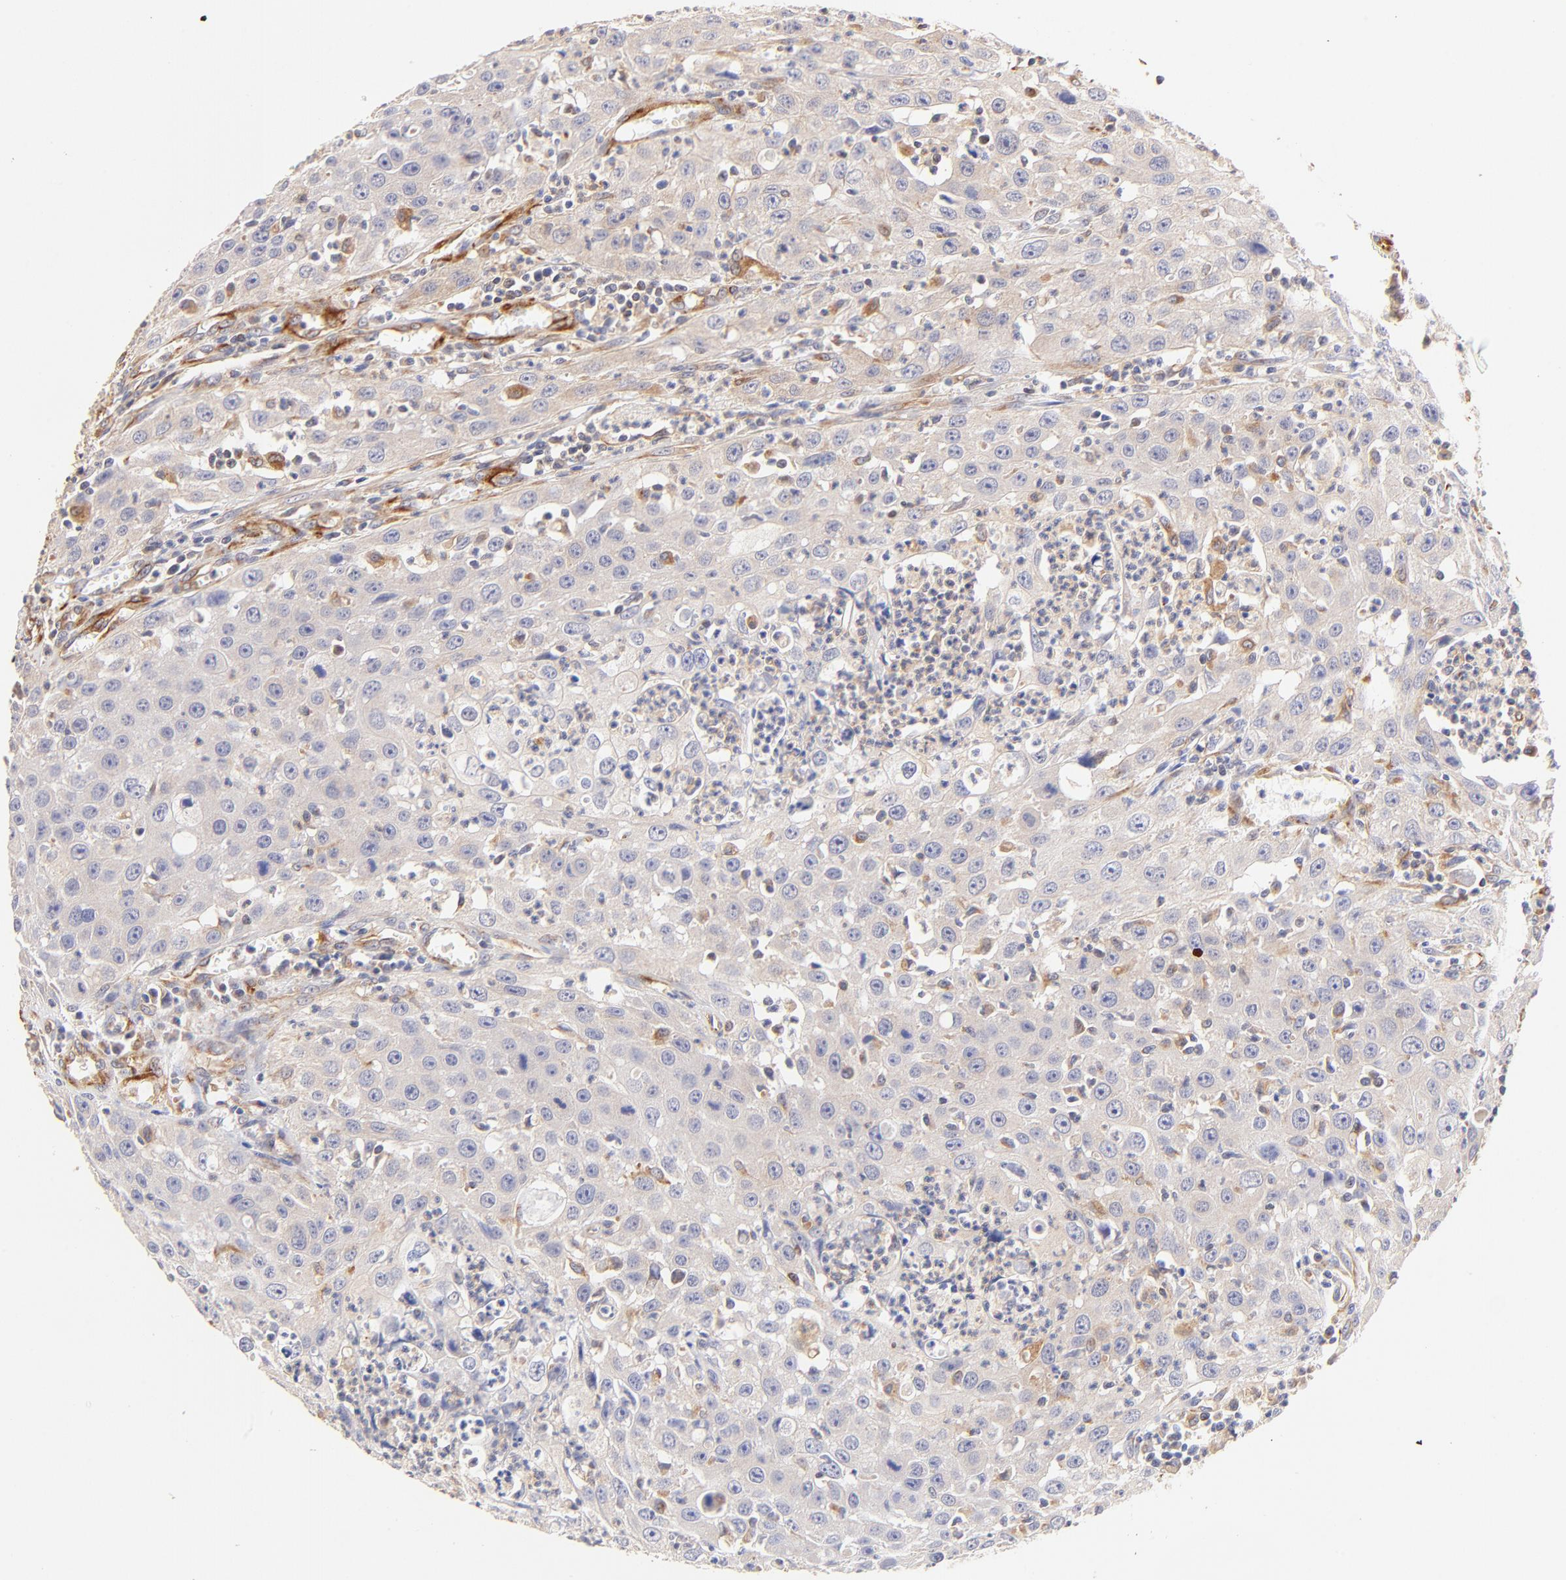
{"staining": {"intensity": "weak", "quantity": ">75%", "location": "cytoplasmic/membranous"}, "tissue": "urothelial cancer", "cell_type": "Tumor cells", "image_type": "cancer", "snomed": [{"axis": "morphology", "description": "Urothelial carcinoma, High grade"}, {"axis": "topography", "description": "Urinary bladder"}], "caption": "High-grade urothelial carcinoma stained with IHC displays weak cytoplasmic/membranous expression in approximately >75% of tumor cells. (Stains: DAB in brown, nuclei in blue, Microscopy: brightfield microscopy at high magnification).", "gene": "TNFAIP3", "patient": {"sex": "male", "age": 66}}